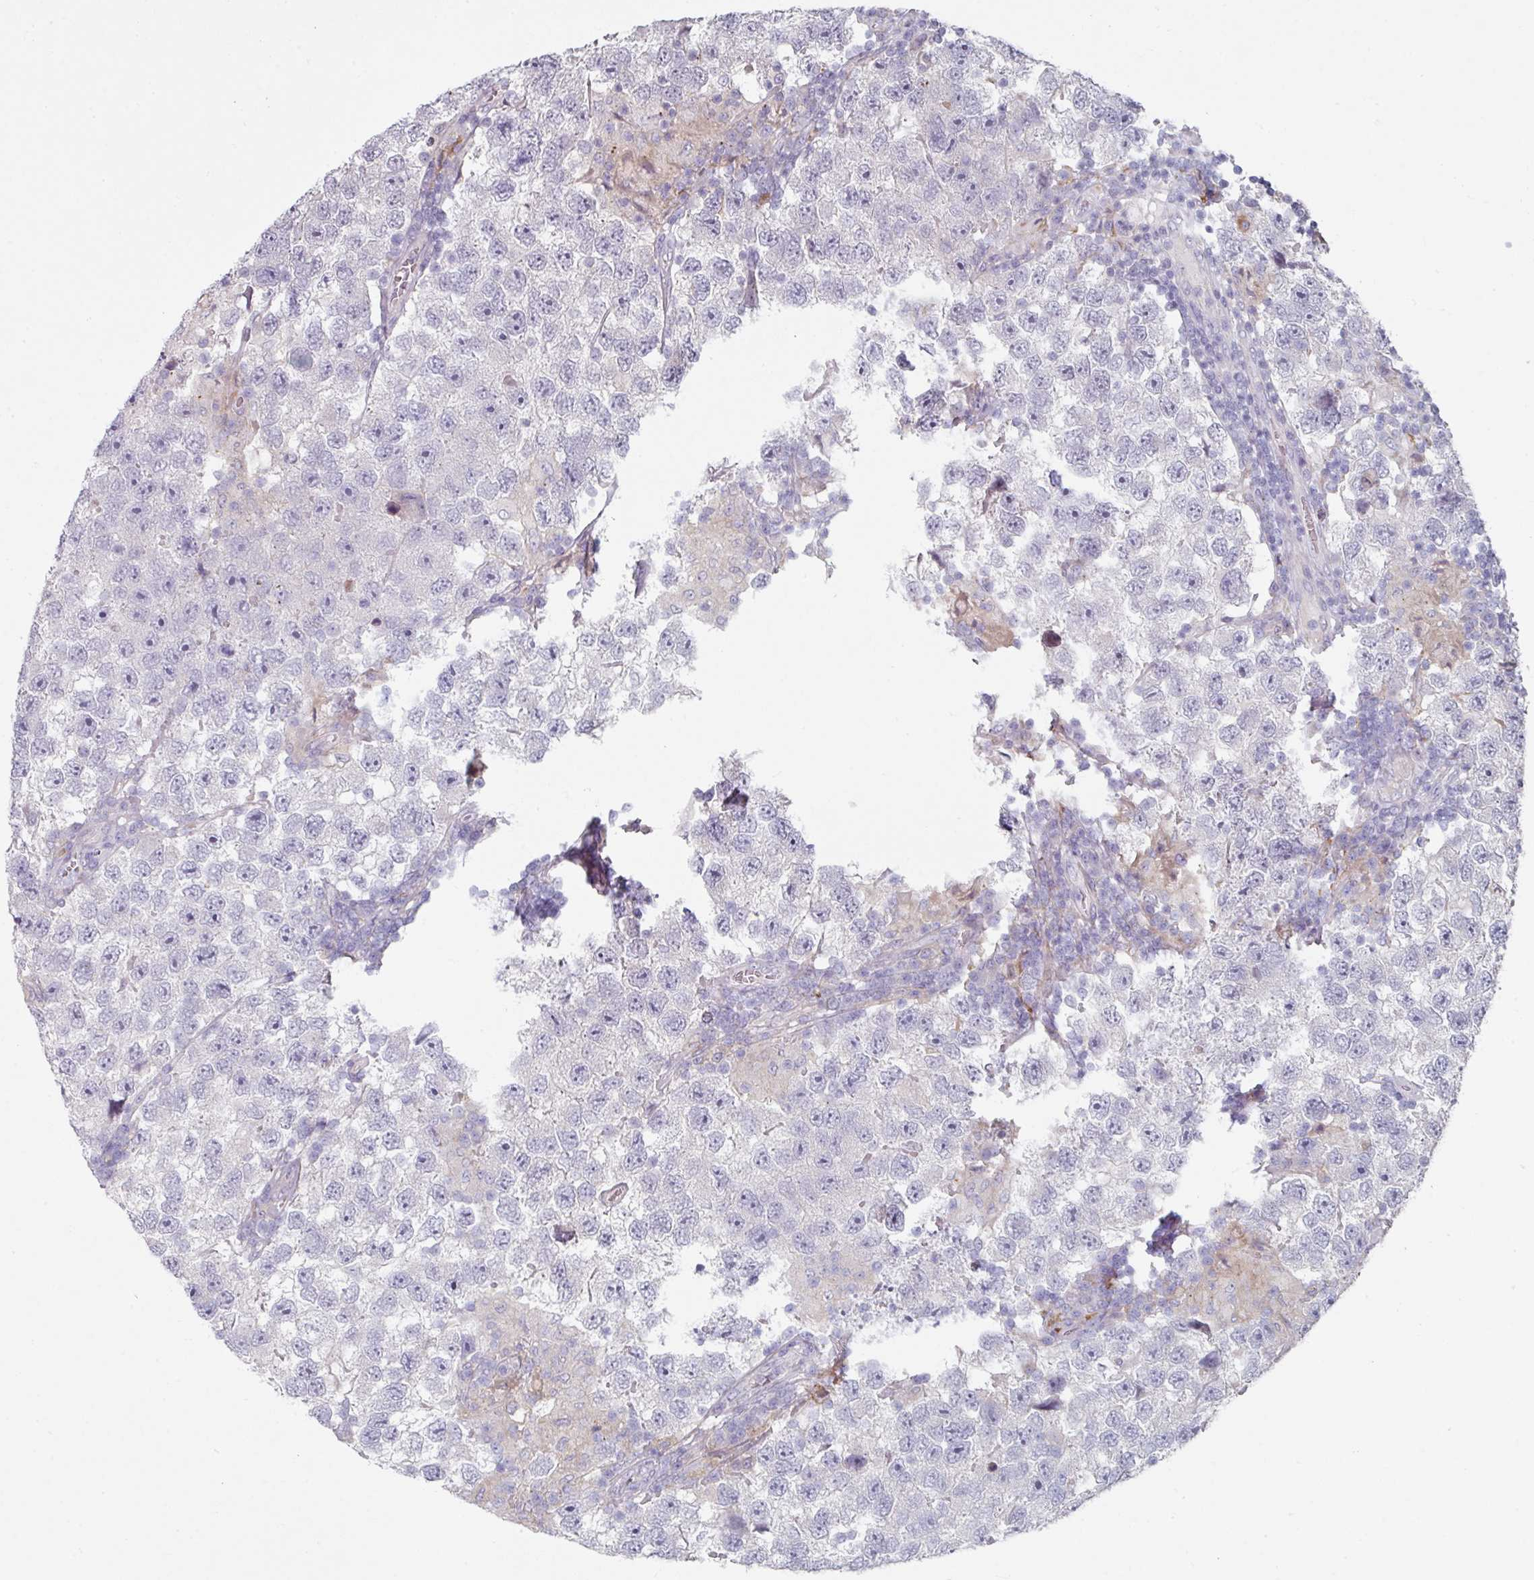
{"staining": {"intensity": "negative", "quantity": "none", "location": "none"}, "tissue": "testis cancer", "cell_type": "Tumor cells", "image_type": "cancer", "snomed": [{"axis": "morphology", "description": "Seminoma, NOS"}, {"axis": "topography", "description": "Testis"}], "caption": "Immunohistochemical staining of human testis seminoma shows no significant expression in tumor cells.", "gene": "WSB2", "patient": {"sex": "male", "age": 26}}